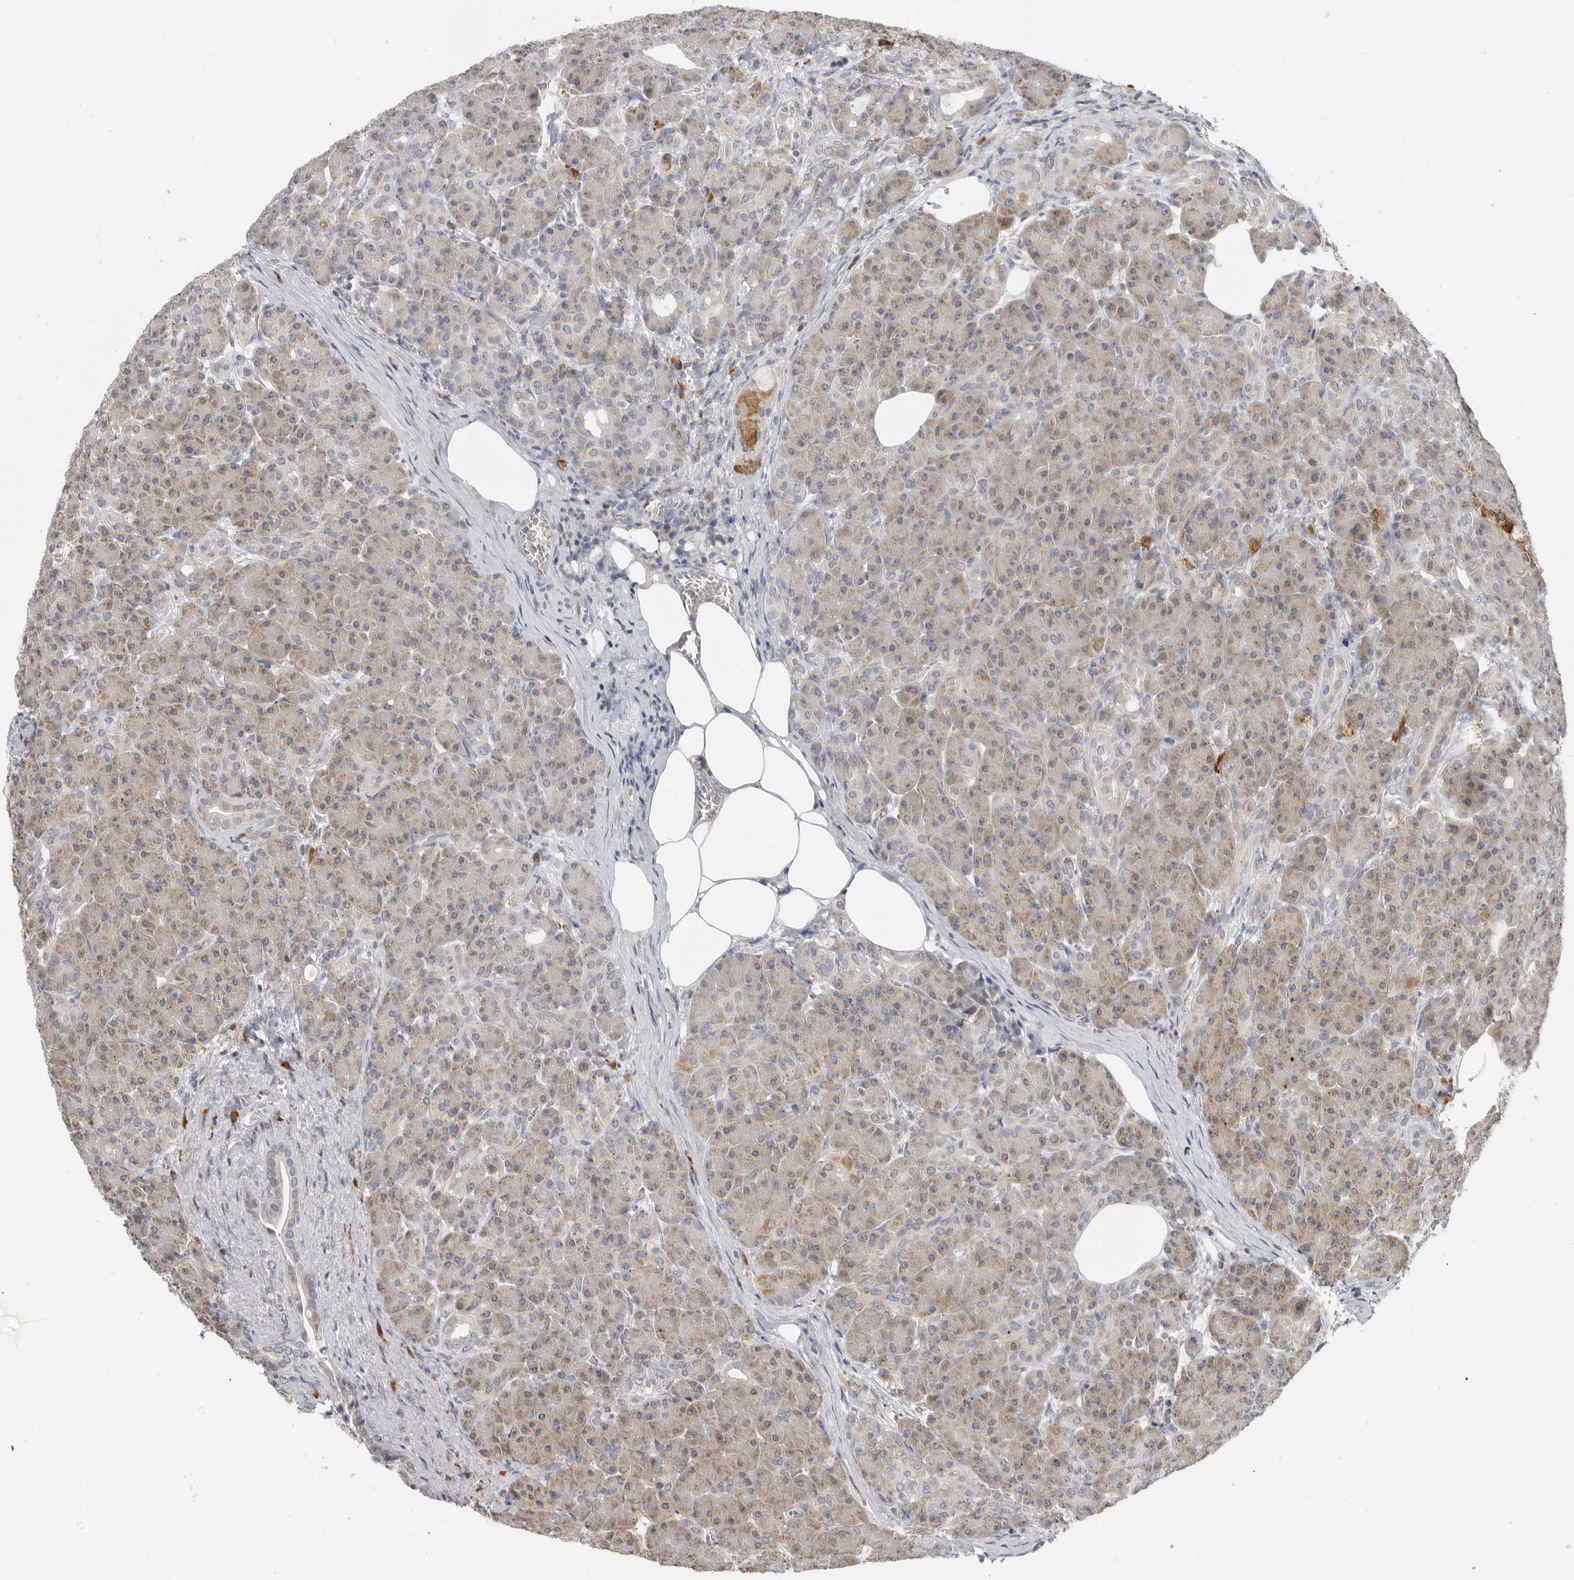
{"staining": {"intensity": "weak", "quantity": ">75%", "location": "cytoplasmic/membranous"}, "tissue": "pancreas", "cell_type": "Exocrine glandular cells", "image_type": "normal", "snomed": [{"axis": "morphology", "description": "Normal tissue, NOS"}, {"axis": "topography", "description": "Pancreas"}], "caption": "Protein analysis of benign pancreas displays weak cytoplasmic/membranous positivity in approximately >75% of exocrine glandular cells.", "gene": "IL12RB2", "patient": {"sex": "male", "age": 63}}